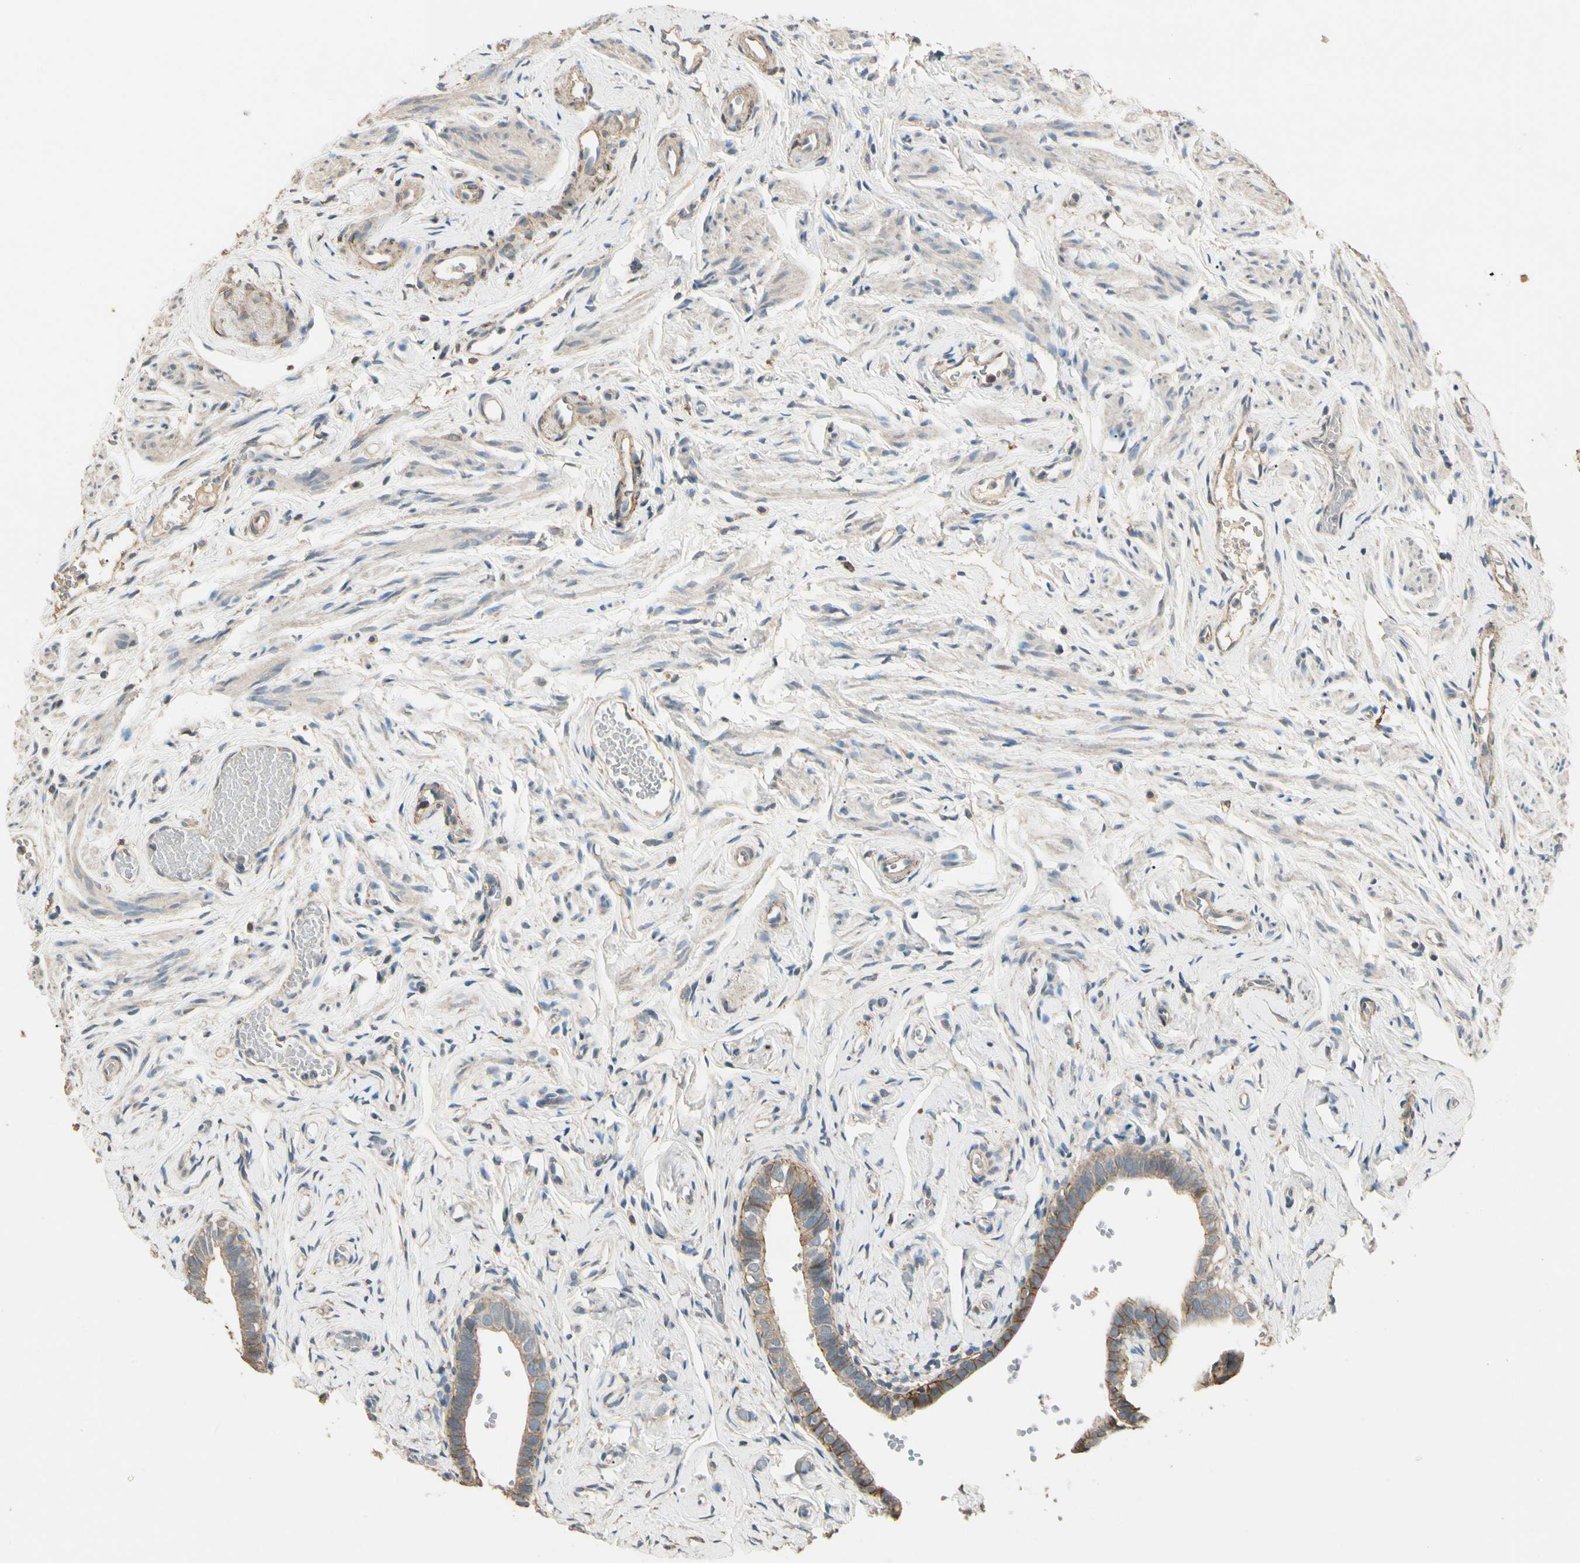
{"staining": {"intensity": "weak", "quantity": ">75%", "location": "cytoplasmic/membranous"}, "tissue": "fallopian tube", "cell_type": "Glandular cells", "image_type": "normal", "snomed": [{"axis": "morphology", "description": "Normal tissue, NOS"}, {"axis": "topography", "description": "Fallopian tube"}], "caption": "Immunohistochemistry photomicrograph of benign fallopian tube: human fallopian tube stained using IHC displays low levels of weak protein expression localized specifically in the cytoplasmic/membranous of glandular cells, appearing as a cytoplasmic/membranous brown color.", "gene": "CDH6", "patient": {"sex": "female", "age": 71}}